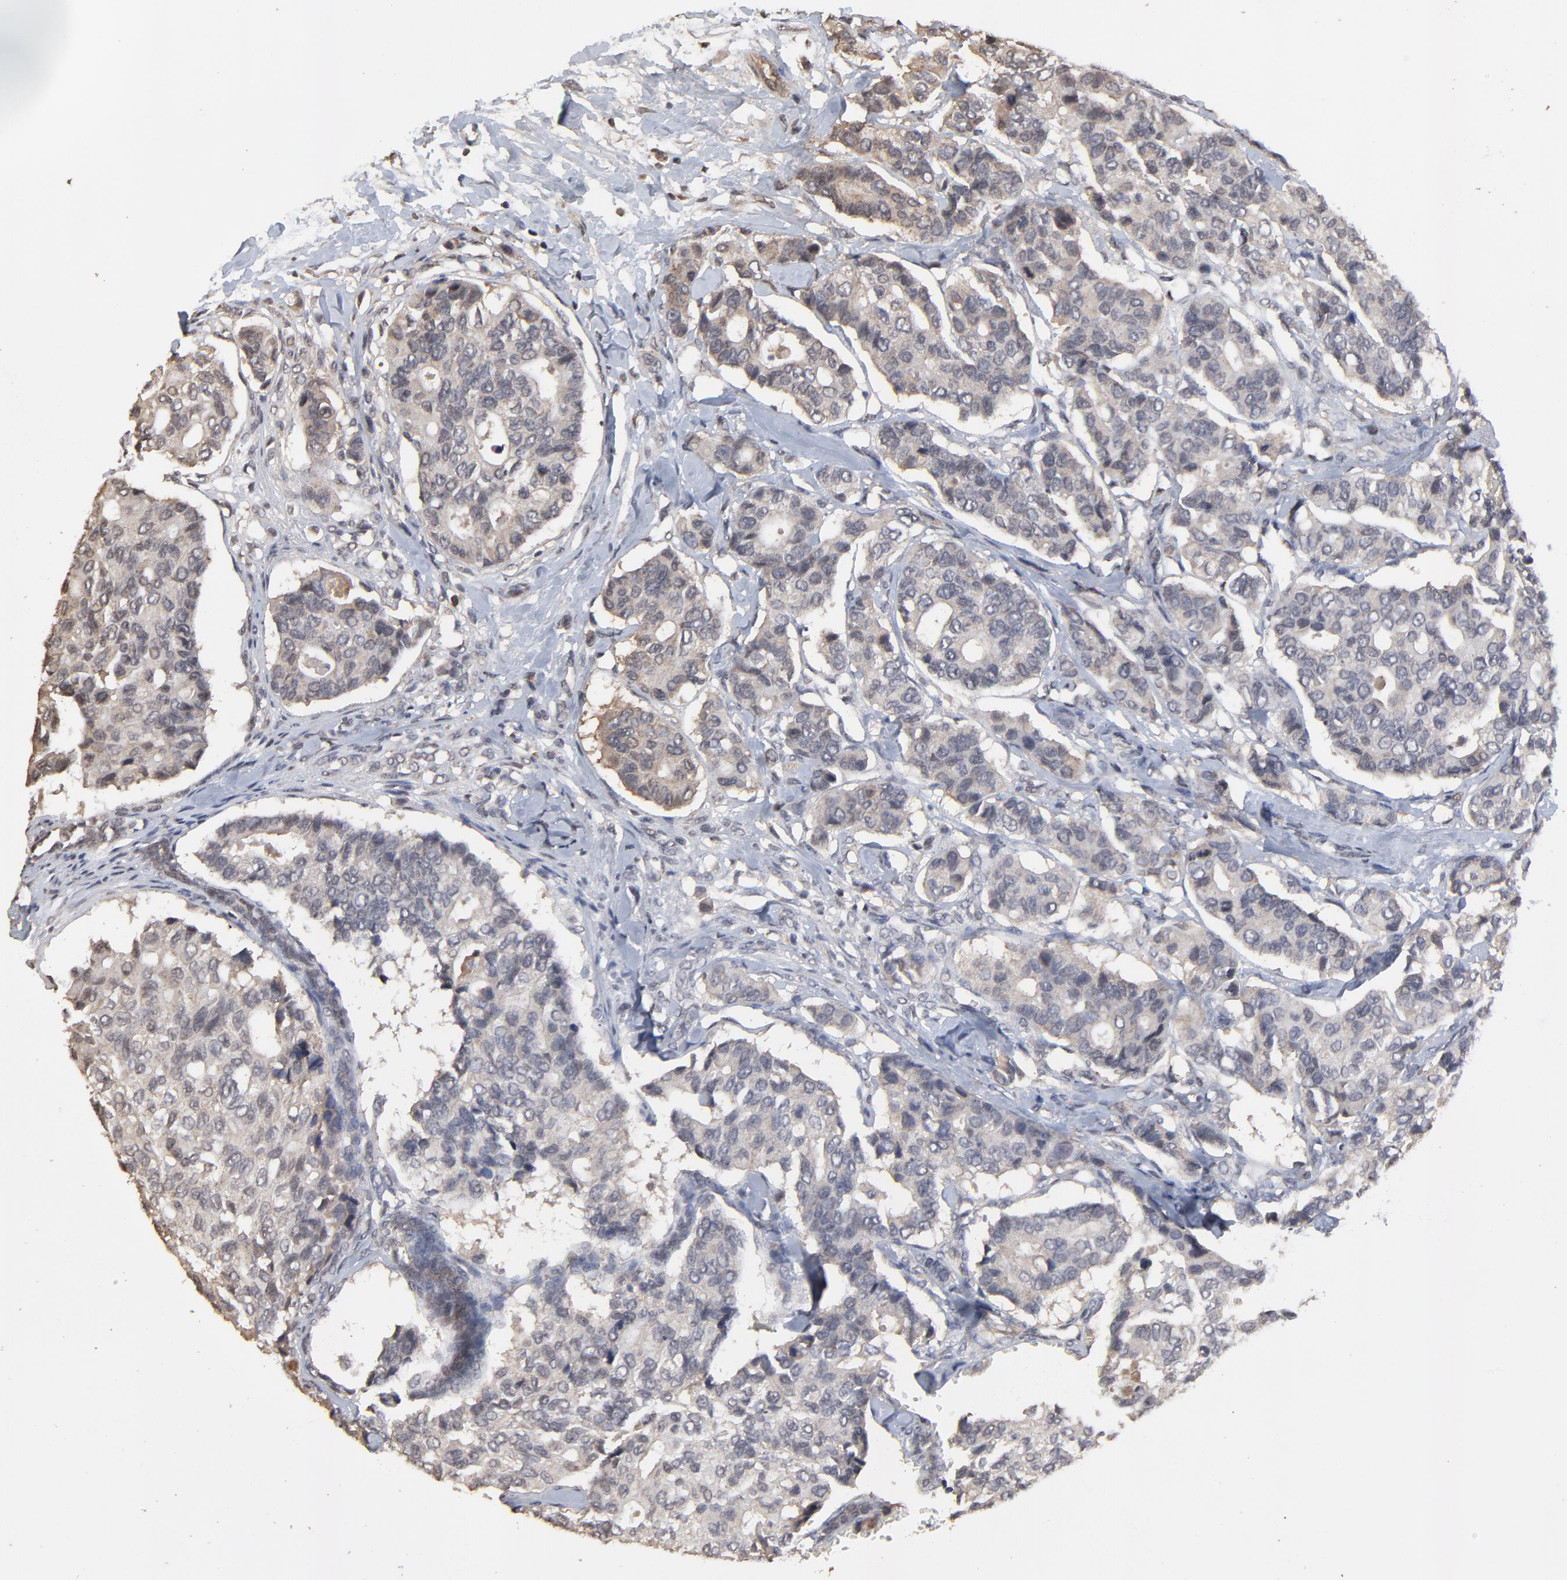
{"staining": {"intensity": "weak", "quantity": ">75%", "location": "cytoplasmic/membranous"}, "tissue": "breast cancer", "cell_type": "Tumor cells", "image_type": "cancer", "snomed": [{"axis": "morphology", "description": "Duct carcinoma"}, {"axis": "topography", "description": "Breast"}], "caption": "There is low levels of weak cytoplasmic/membranous staining in tumor cells of breast infiltrating ductal carcinoma, as demonstrated by immunohistochemical staining (brown color).", "gene": "VPREB3", "patient": {"sex": "female", "age": 69}}